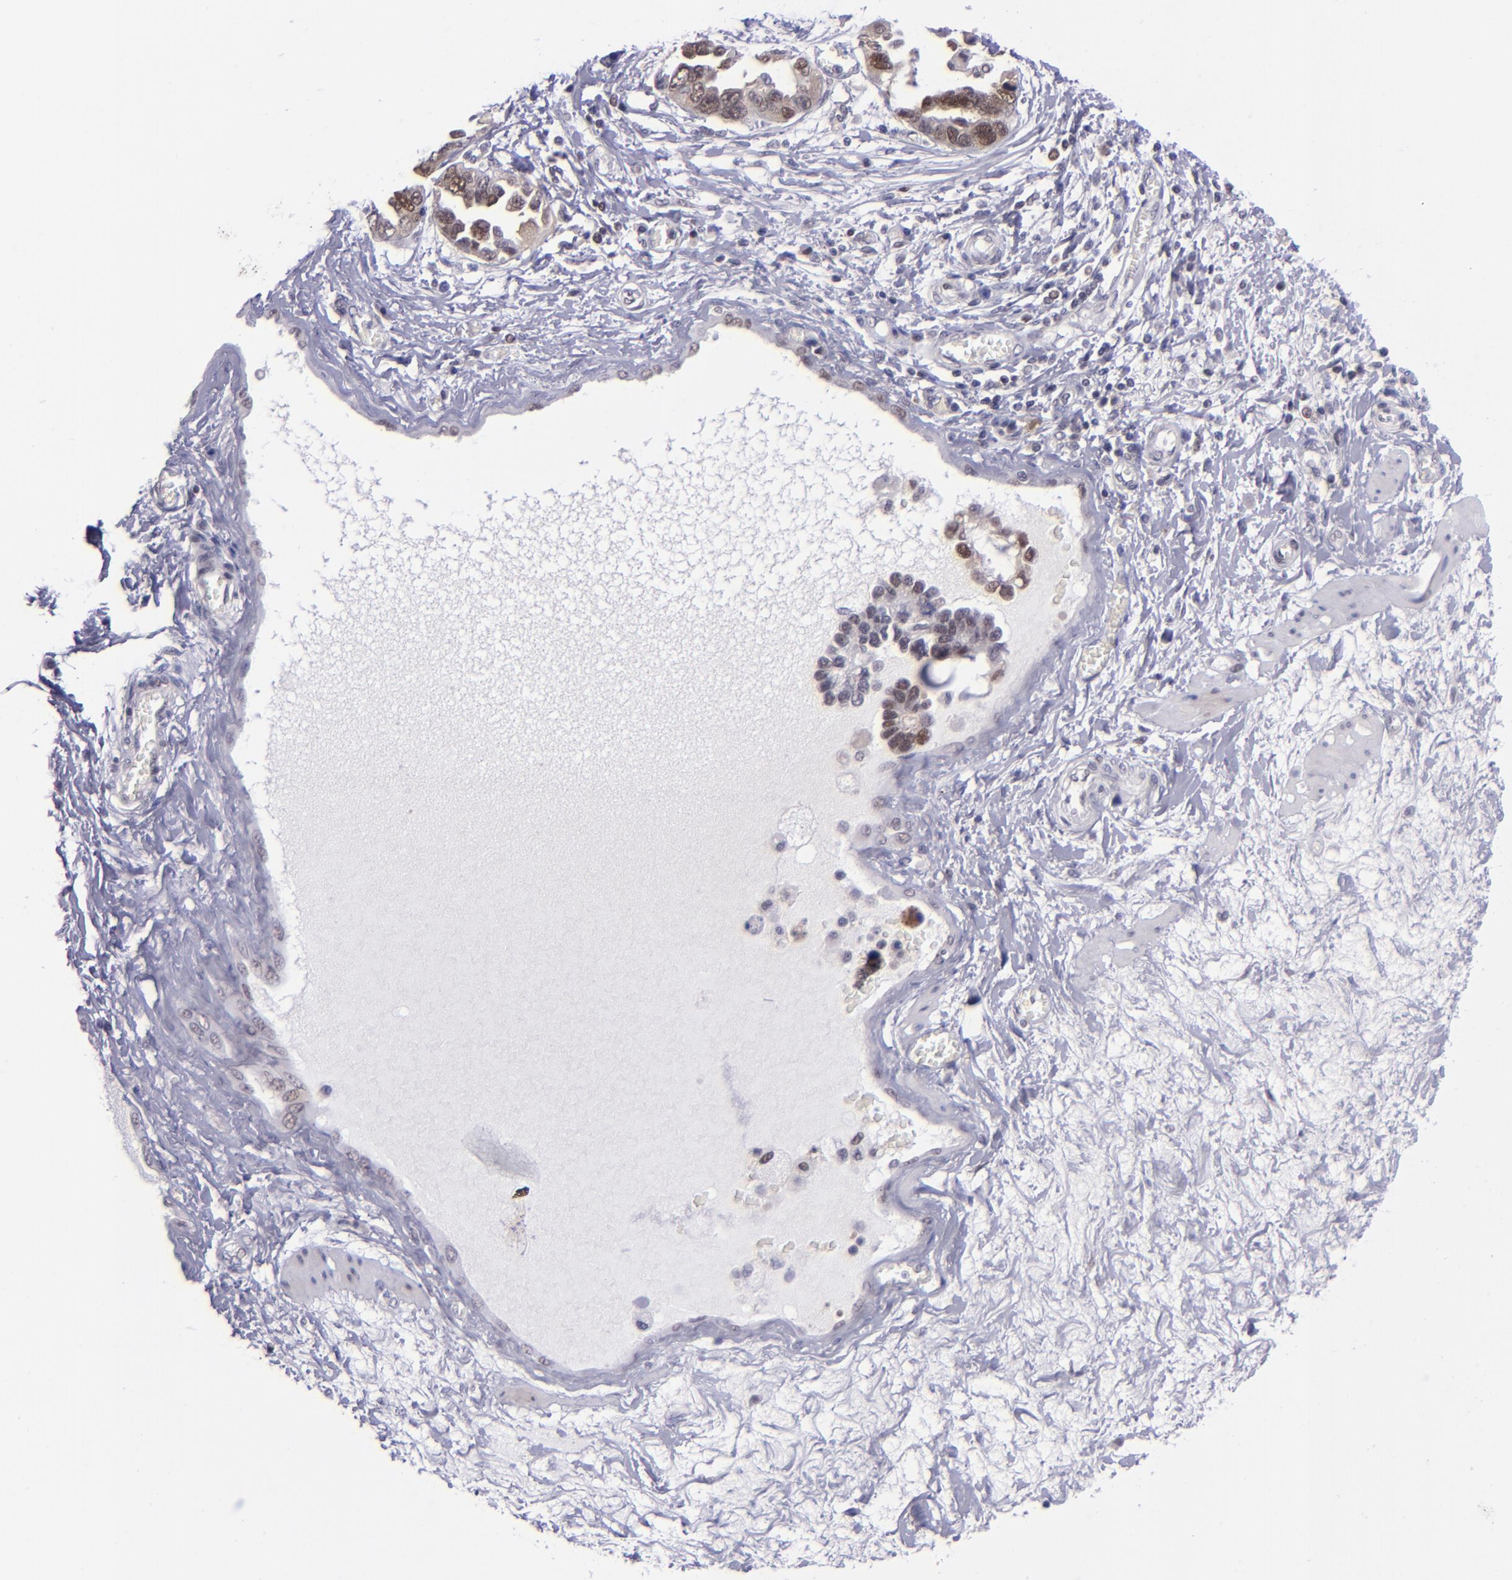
{"staining": {"intensity": "strong", "quantity": ">75%", "location": "nuclear"}, "tissue": "ovarian cancer", "cell_type": "Tumor cells", "image_type": "cancer", "snomed": [{"axis": "morphology", "description": "Cystadenocarcinoma, serous, NOS"}, {"axis": "topography", "description": "Ovary"}], "caption": "Protein analysis of serous cystadenocarcinoma (ovarian) tissue demonstrates strong nuclear positivity in approximately >75% of tumor cells. (Brightfield microscopy of DAB IHC at high magnification).", "gene": "BAG1", "patient": {"sex": "female", "age": 63}}